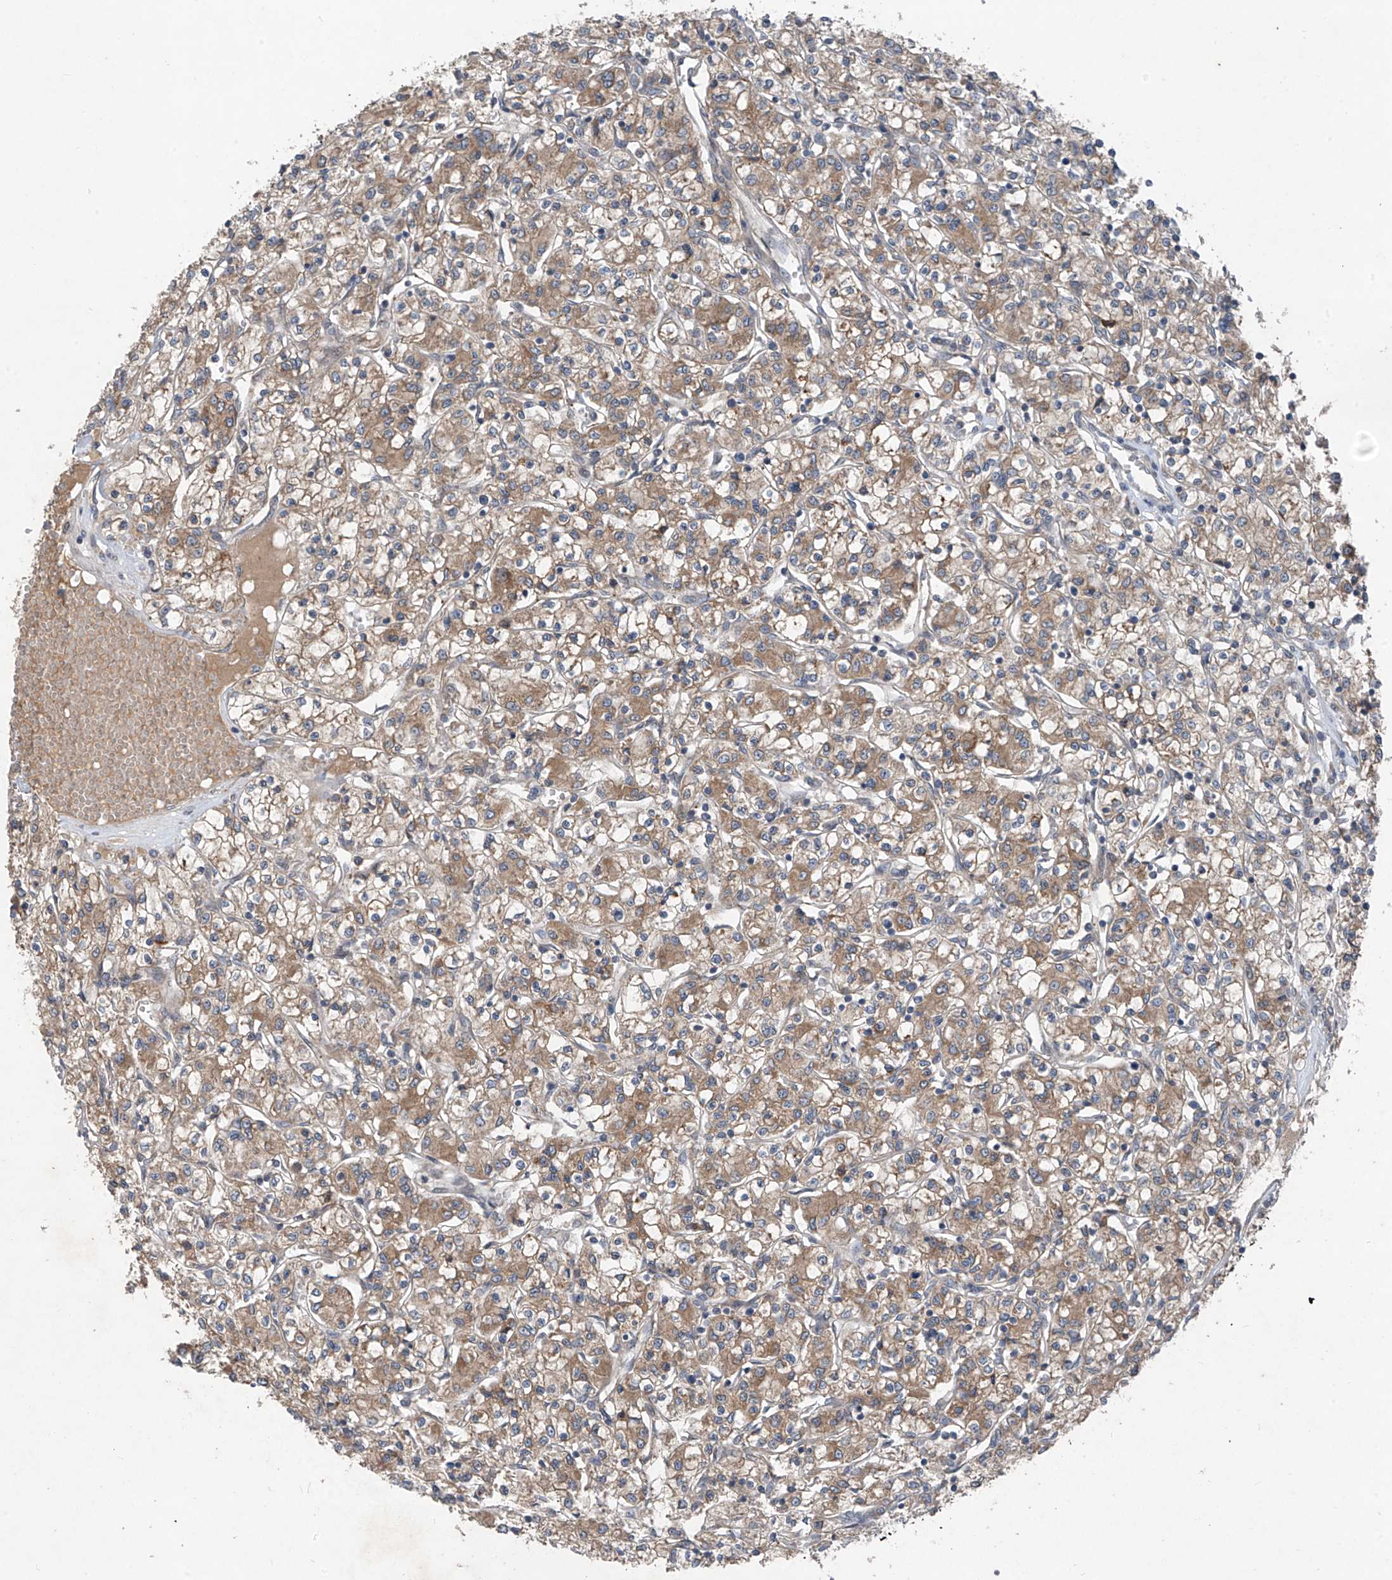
{"staining": {"intensity": "moderate", "quantity": "25%-75%", "location": "cytoplasmic/membranous"}, "tissue": "renal cancer", "cell_type": "Tumor cells", "image_type": "cancer", "snomed": [{"axis": "morphology", "description": "Adenocarcinoma, NOS"}, {"axis": "topography", "description": "Kidney"}], "caption": "Moderate cytoplasmic/membranous protein staining is appreciated in about 25%-75% of tumor cells in adenocarcinoma (renal).", "gene": "FOXRED2", "patient": {"sex": "female", "age": 59}}